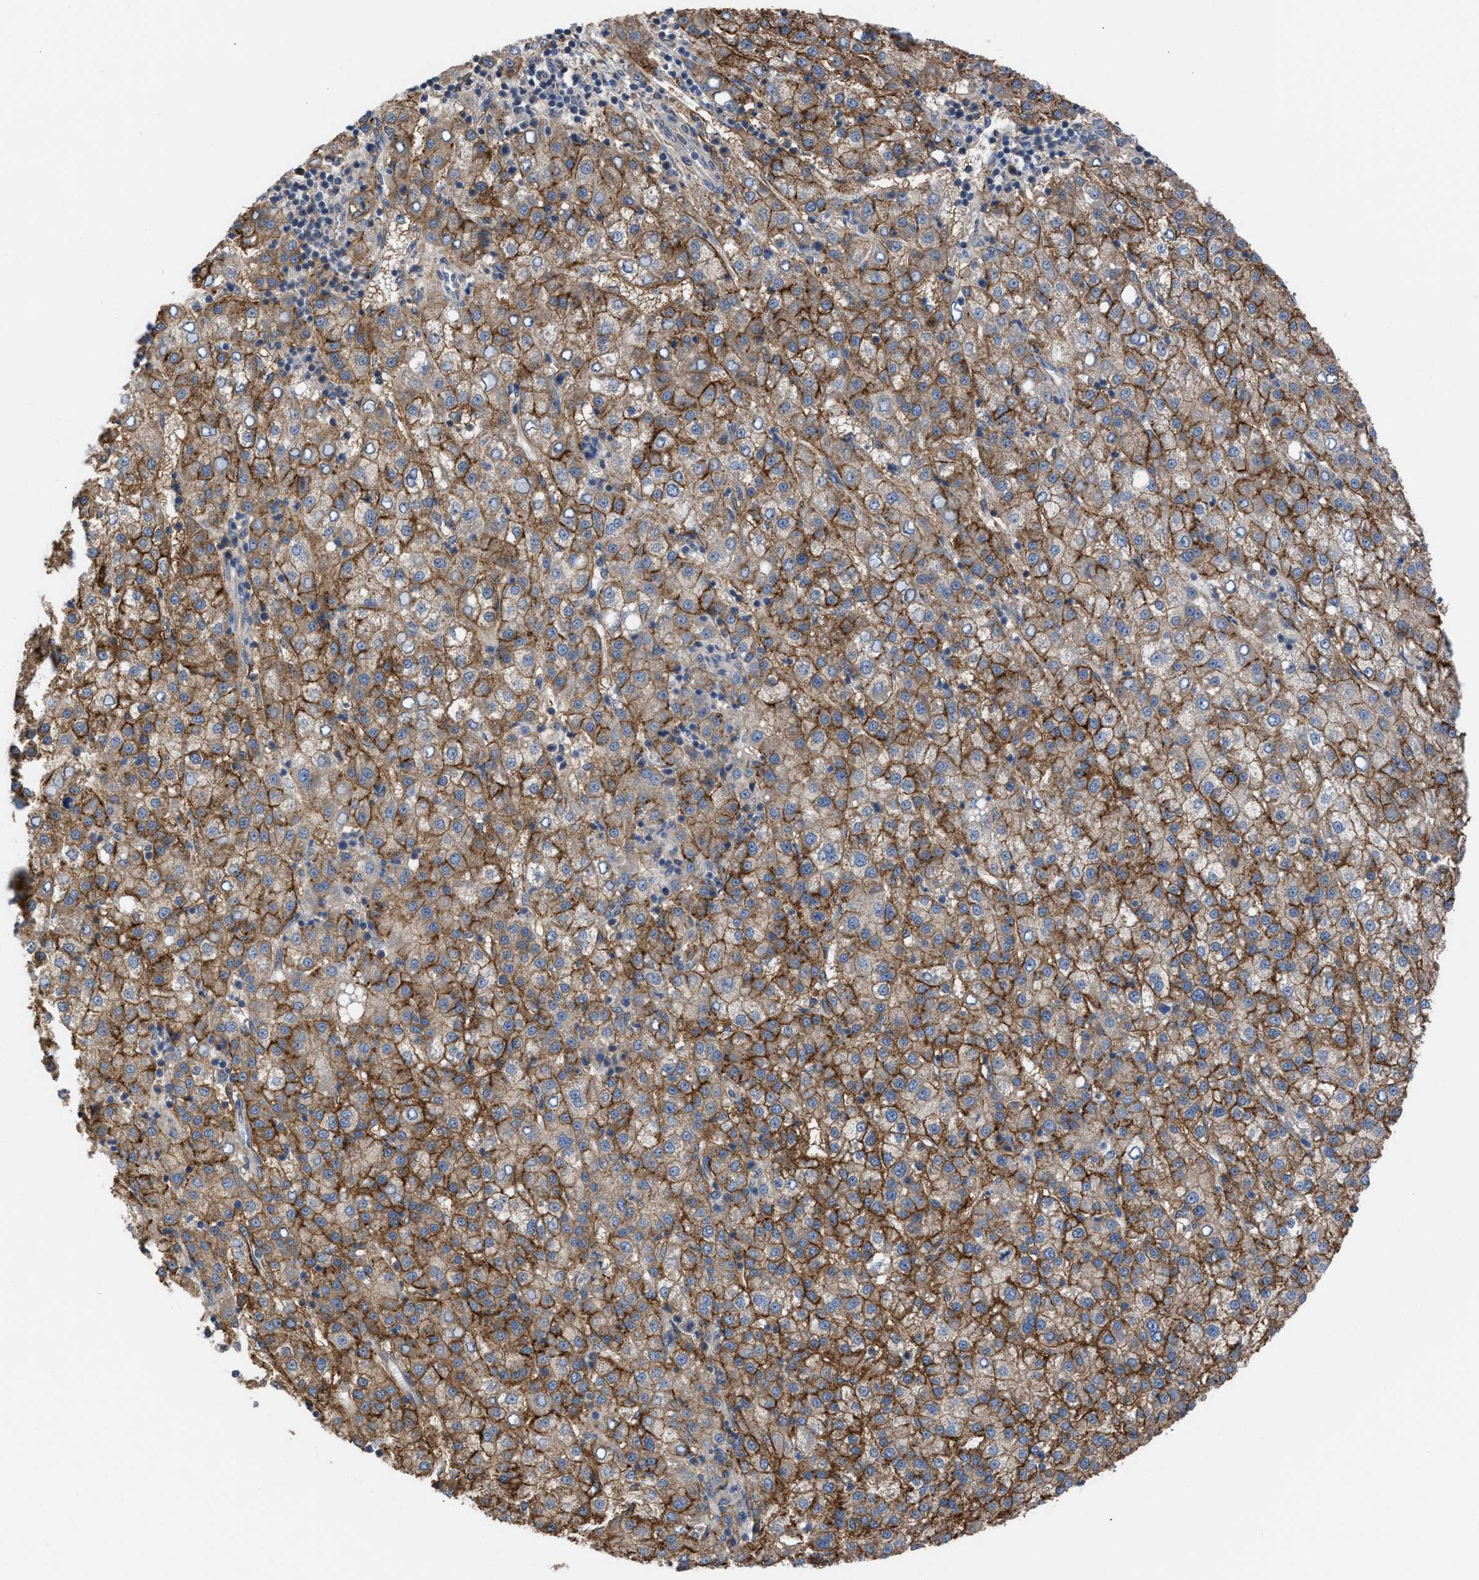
{"staining": {"intensity": "moderate", "quantity": ">75%", "location": "cytoplasmic/membranous"}, "tissue": "liver cancer", "cell_type": "Tumor cells", "image_type": "cancer", "snomed": [{"axis": "morphology", "description": "Carcinoma, Hepatocellular, NOS"}, {"axis": "topography", "description": "Liver"}], "caption": "Protein staining of liver hepatocellular carcinoma tissue reveals moderate cytoplasmic/membranous positivity in approximately >75% of tumor cells.", "gene": "TP53BP2", "patient": {"sex": "female", "age": 58}}